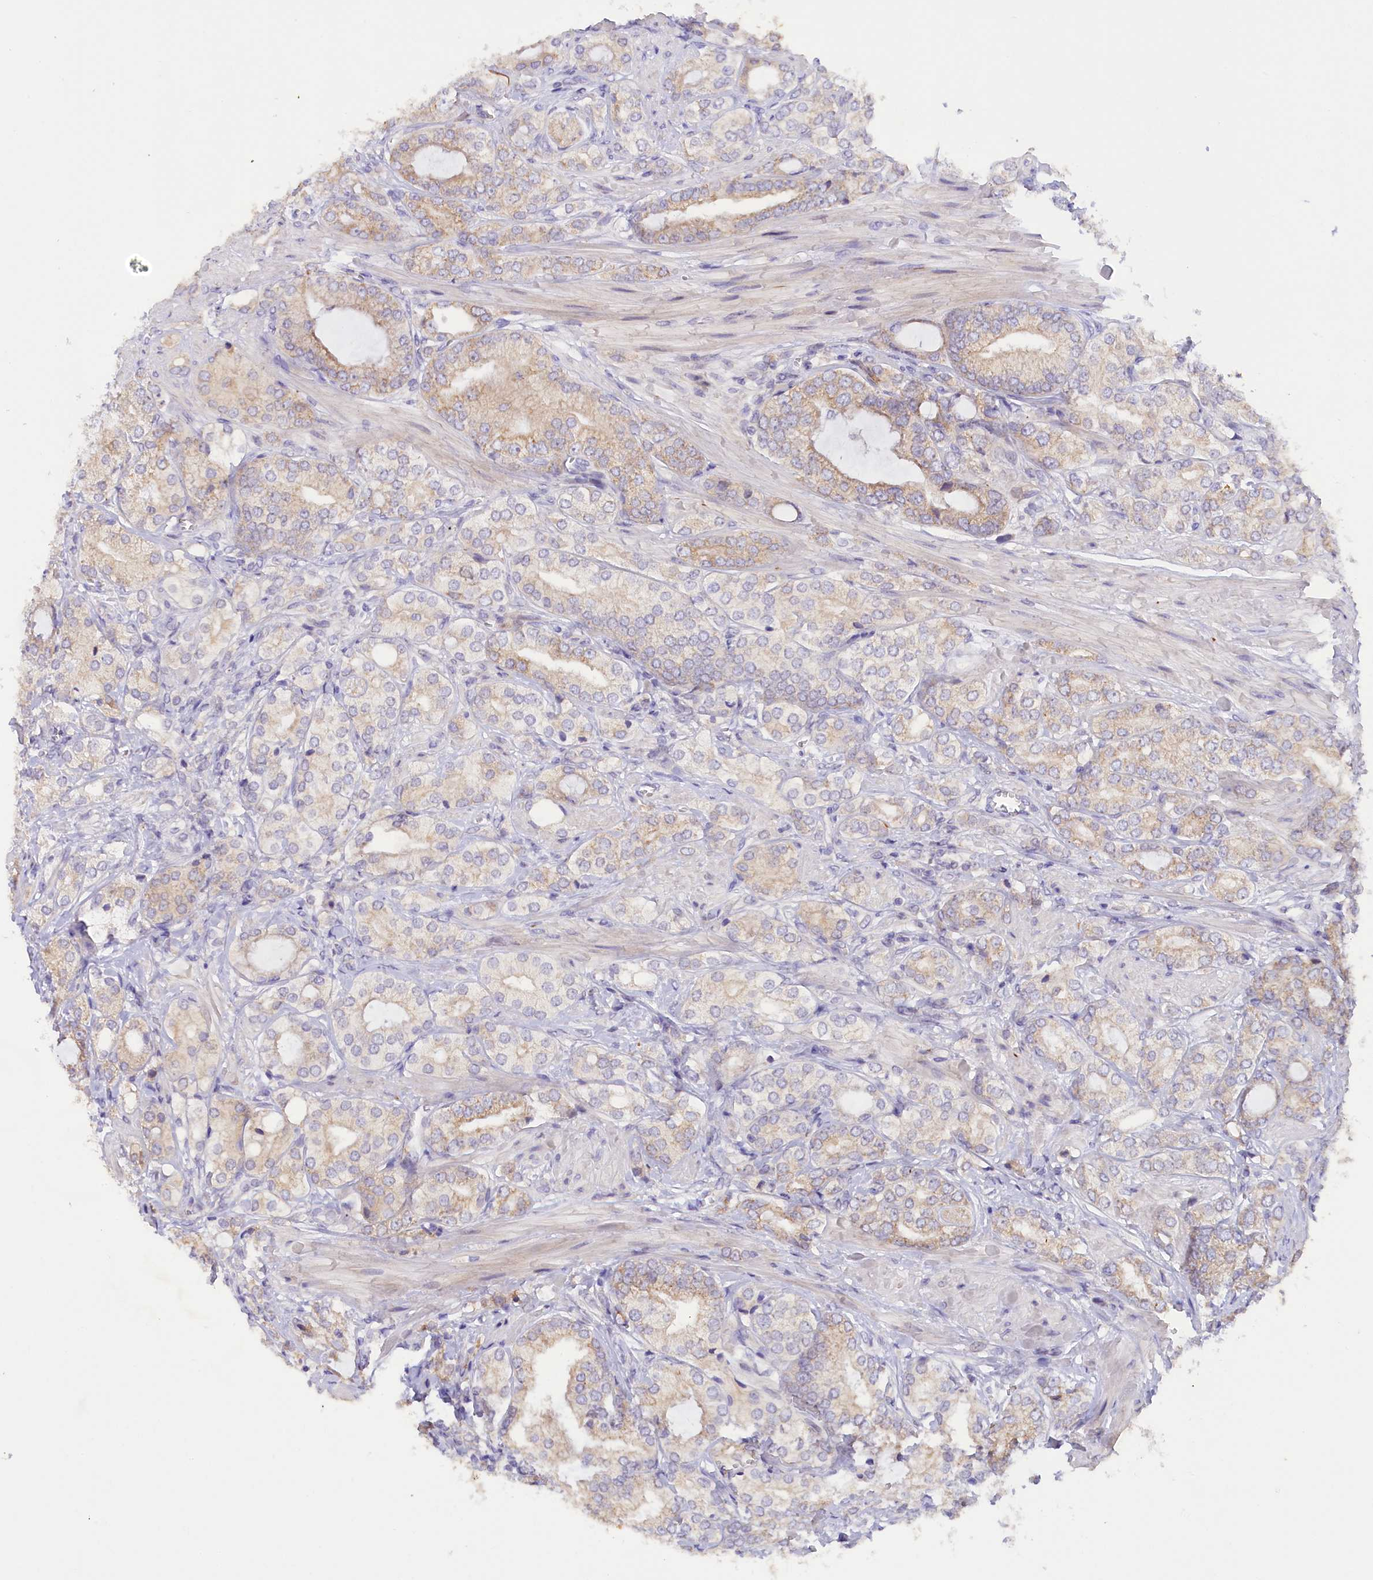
{"staining": {"intensity": "weak", "quantity": "<25%", "location": "cytoplasmic/membranous"}, "tissue": "prostate cancer", "cell_type": "Tumor cells", "image_type": "cancer", "snomed": [{"axis": "morphology", "description": "Adenocarcinoma, High grade"}, {"axis": "topography", "description": "Prostate"}], "caption": "Immunohistochemistry (IHC) of human prostate cancer (high-grade adenocarcinoma) exhibits no positivity in tumor cells.", "gene": "PKIA", "patient": {"sex": "male", "age": 50}}